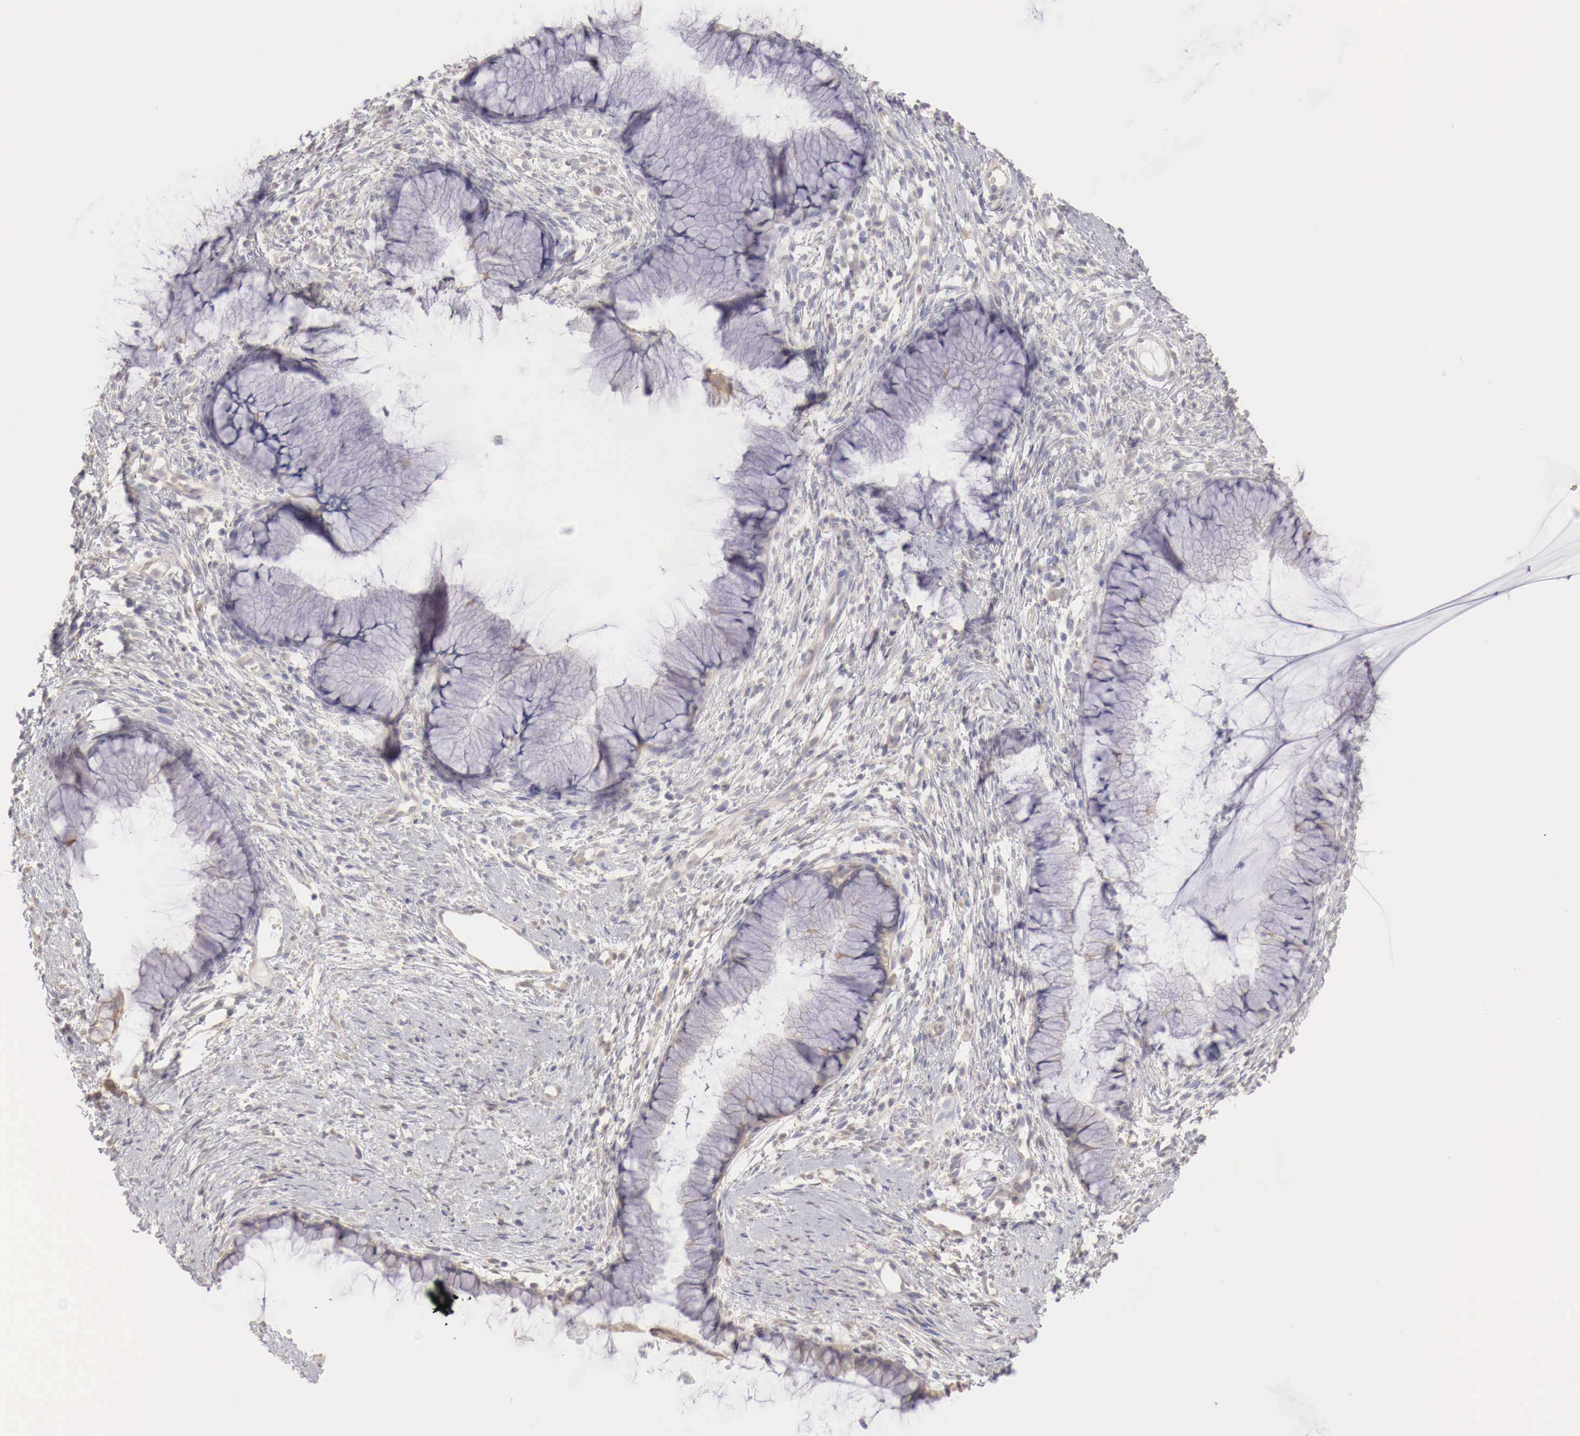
{"staining": {"intensity": "negative", "quantity": "none", "location": "none"}, "tissue": "cervix", "cell_type": "Glandular cells", "image_type": "normal", "snomed": [{"axis": "morphology", "description": "Normal tissue, NOS"}, {"axis": "topography", "description": "Cervix"}], "caption": "DAB immunohistochemical staining of benign cervix displays no significant positivity in glandular cells. (Brightfield microscopy of DAB (3,3'-diaminobenzidine) immunohistochemistry at high magnification).", "gene": "NSDHL", "patient": {"sex": "female", "age": 82}}